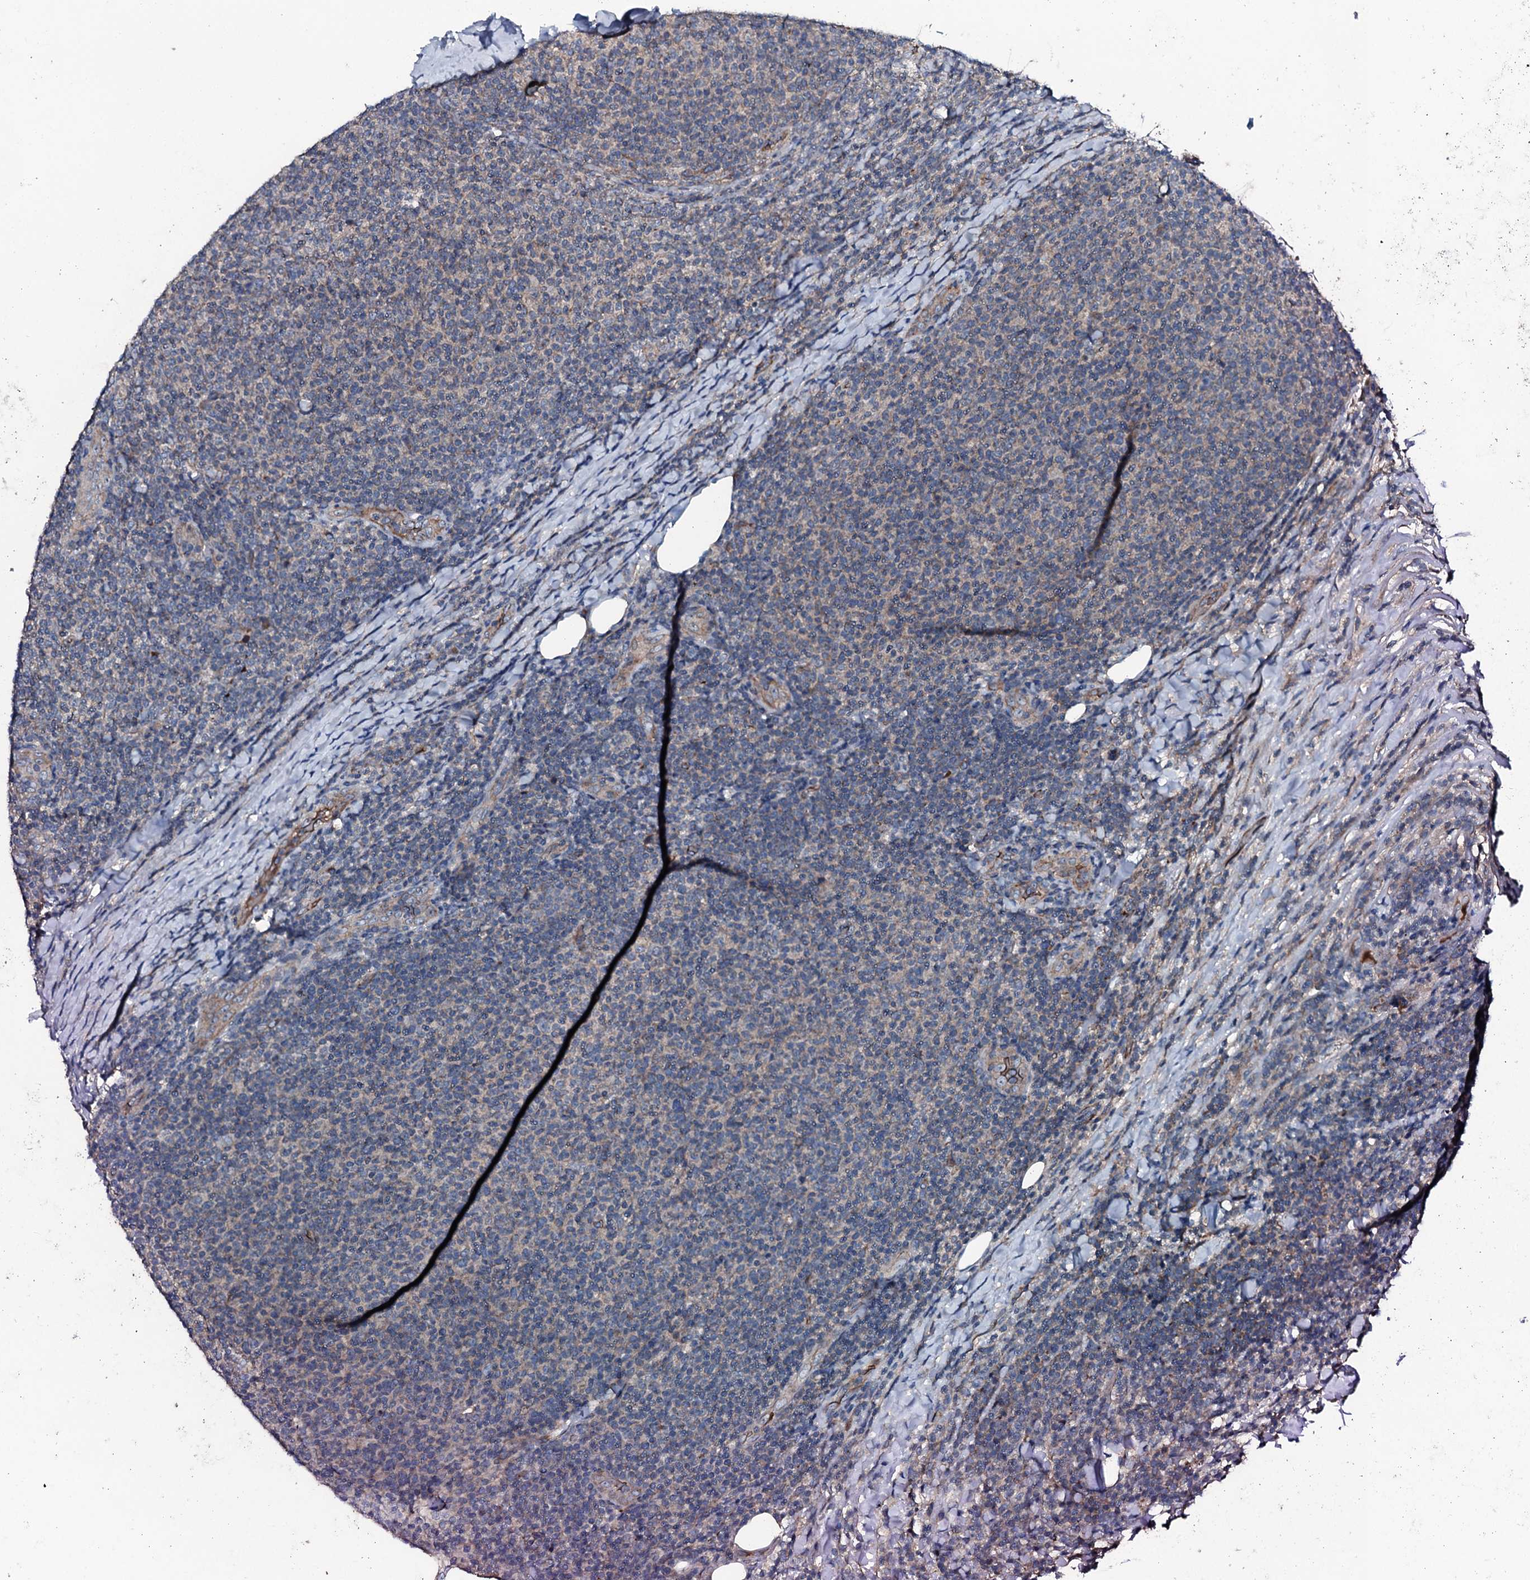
{"staining": {"intensity": "negative", "quantity": "none", "location": "none"}, "tissue": "lymphoma", "cell_type": "Tumor cells", "image_type": "cancer", "snomed": [{"axis": "morphology", "description": "Malignant lymphoma, non-Hodgkin's type, Low grade"}, {"axis": "topography", "description": "Lymph node"}], "caption": "Low-grade malignant lymphoma, non-Hodgkin's type stained for a protein using immunohistochemistry shows no staining tumor cells.", "gene": "TRIM7", "patient": {"sex": "male", "age": 66}}